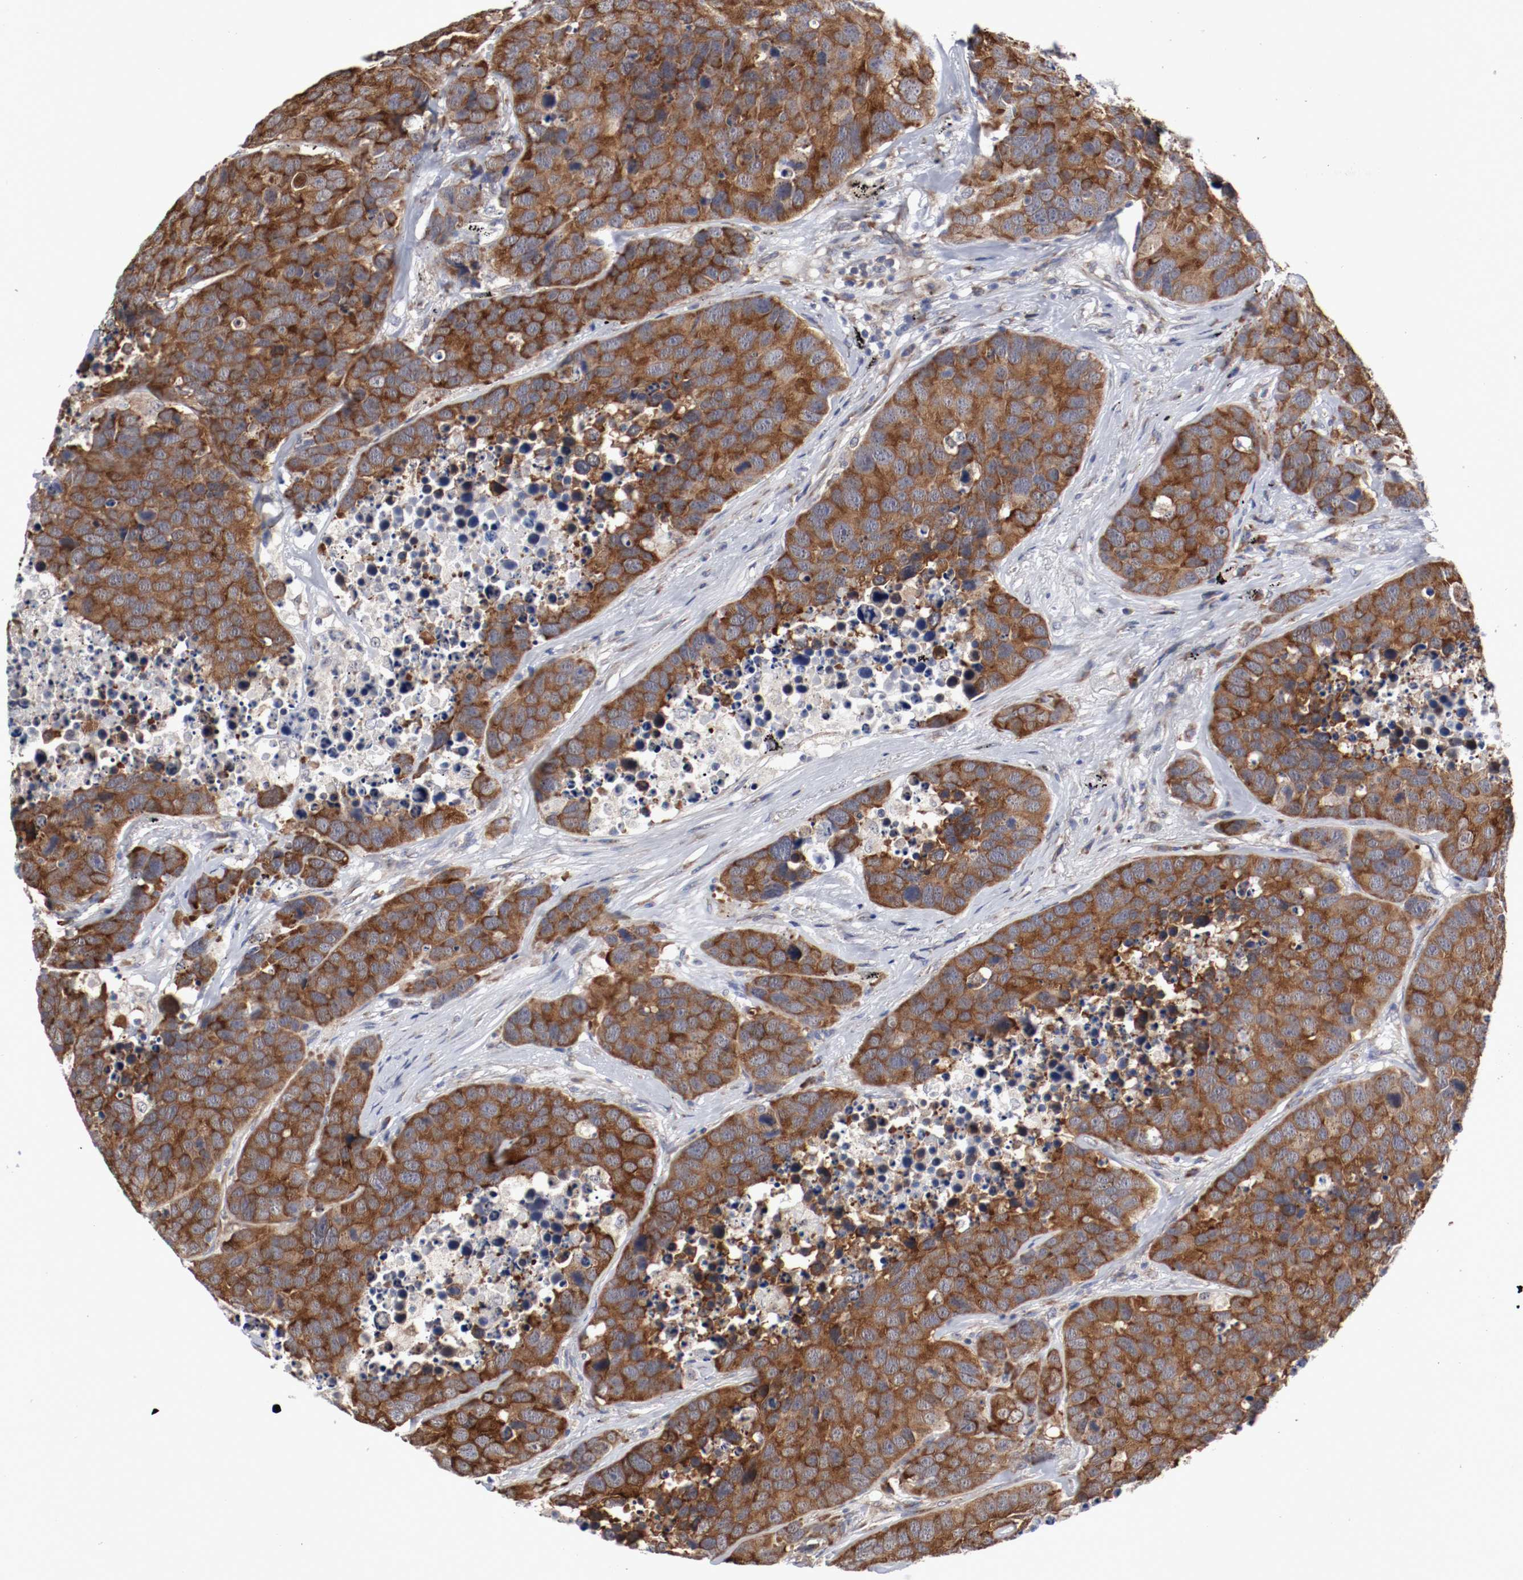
{"staining": {"intensity": "strong", "quantity": ">75%", "location": "cytoplasmic/membranous"}, "tissue": "carcinoid", "cell_type": "Tumor cells", "image_type": "cancer", "snomed": [{"axis": "morphology", "description": "Carcinoid, malignant, NOS"}, {"axis": "topography", "description": "Lung"}], "caption": "Malignant carcinoid stained for a protein demonstrates strong cytoplasmic/membranous positivity in tumor cells.", "gene": "FKBP3", "patient": {"sex": "male", "age": 60}}